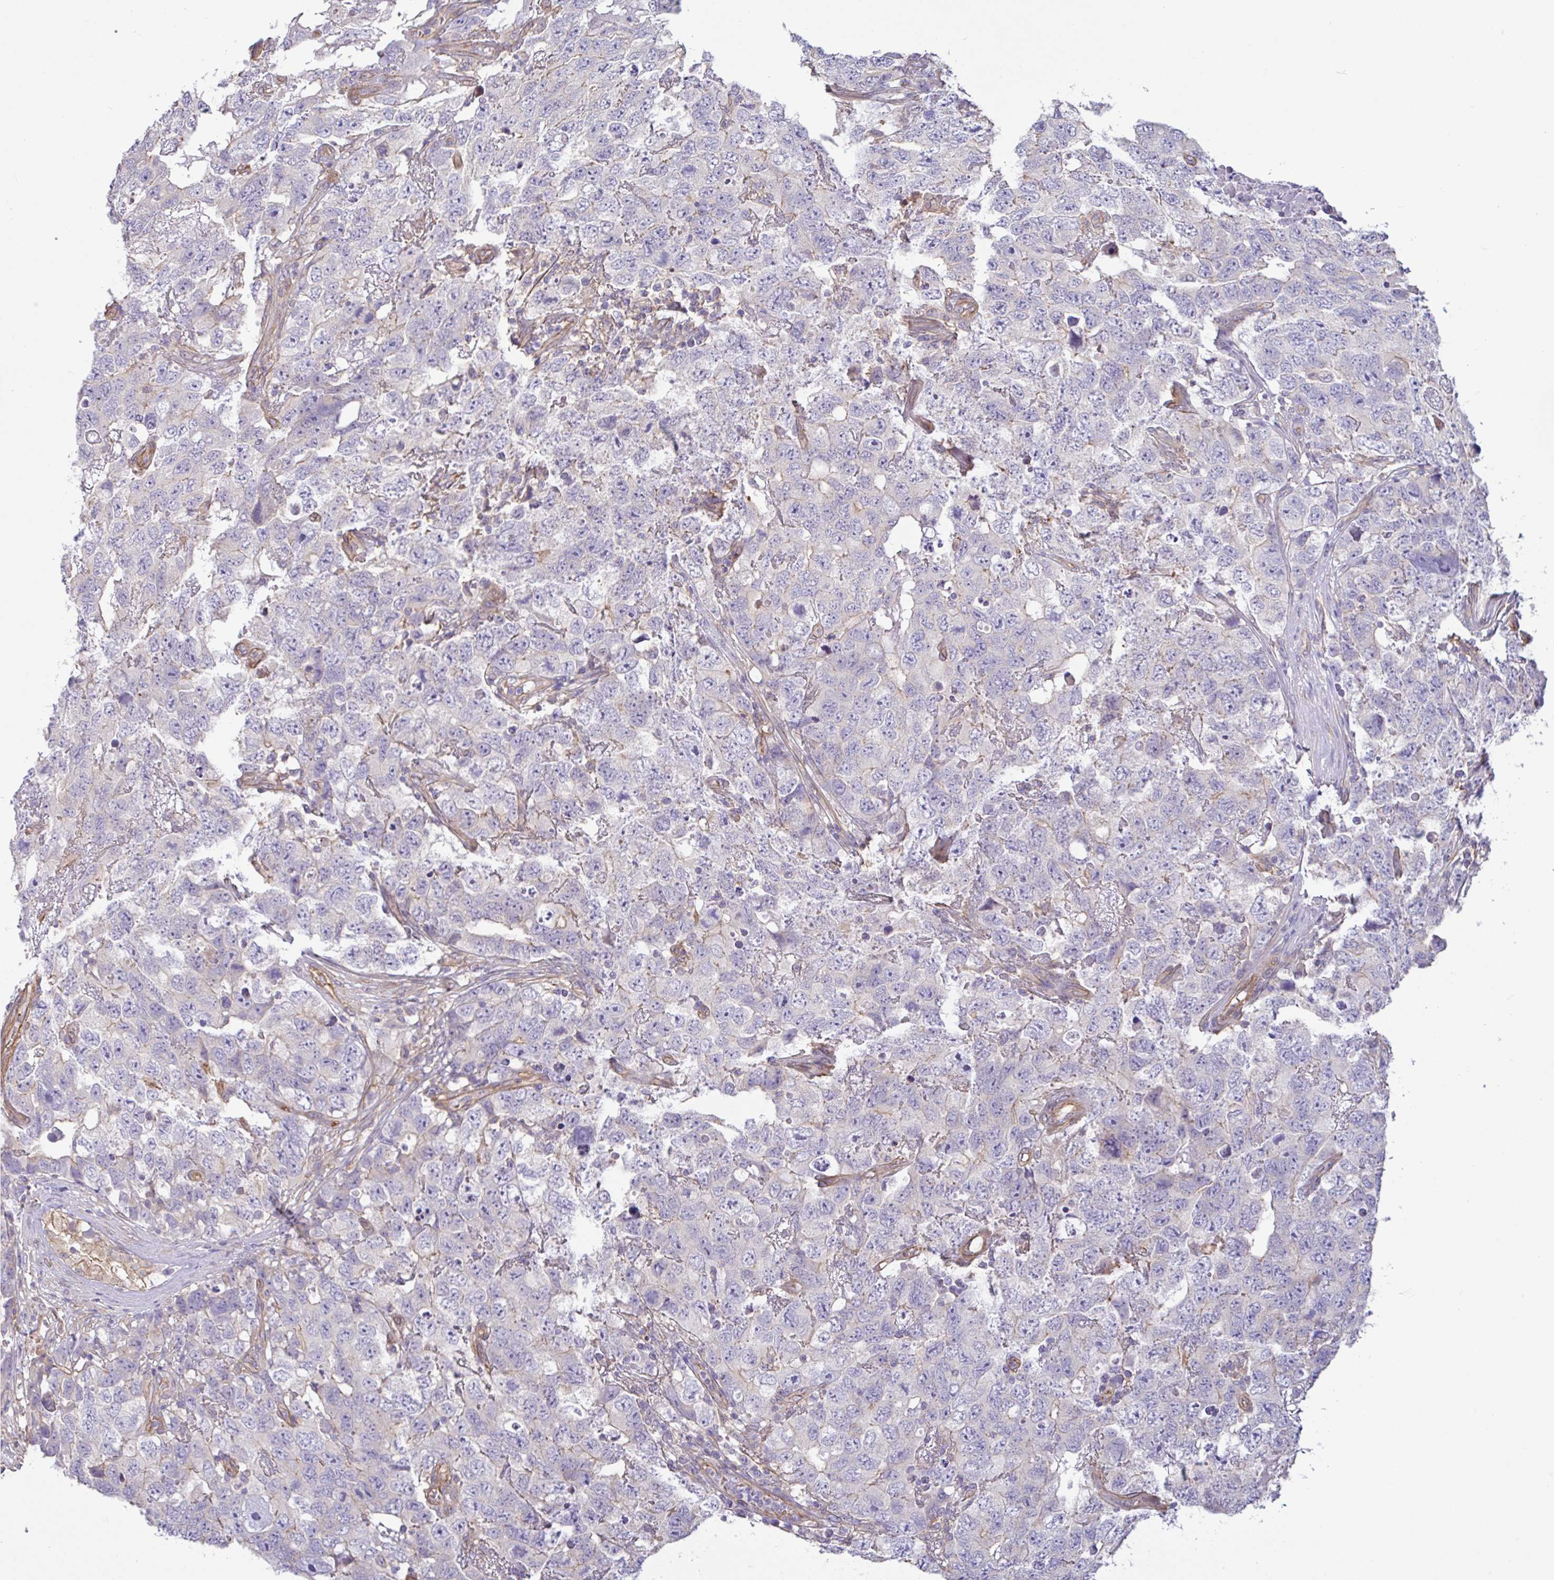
{"staining": {"intensity": "negative", "quantity": "none", "location": "none"}, "tissue": "testis cancer", "cell_type": "Tumor cells", "image_type": "cancer", "snomed": [{"axis": "morphology", "description": "Carcinoma, Embryonal, NOS"}, {"axis": "topography", "description": "Testis"}], "caption": "Human testis cancer stained for a protein using immunohistochemistry reveals no expression in tumor cells.", "gene": "PLCD4", "patient": {"sex": "male", "age": 22}}